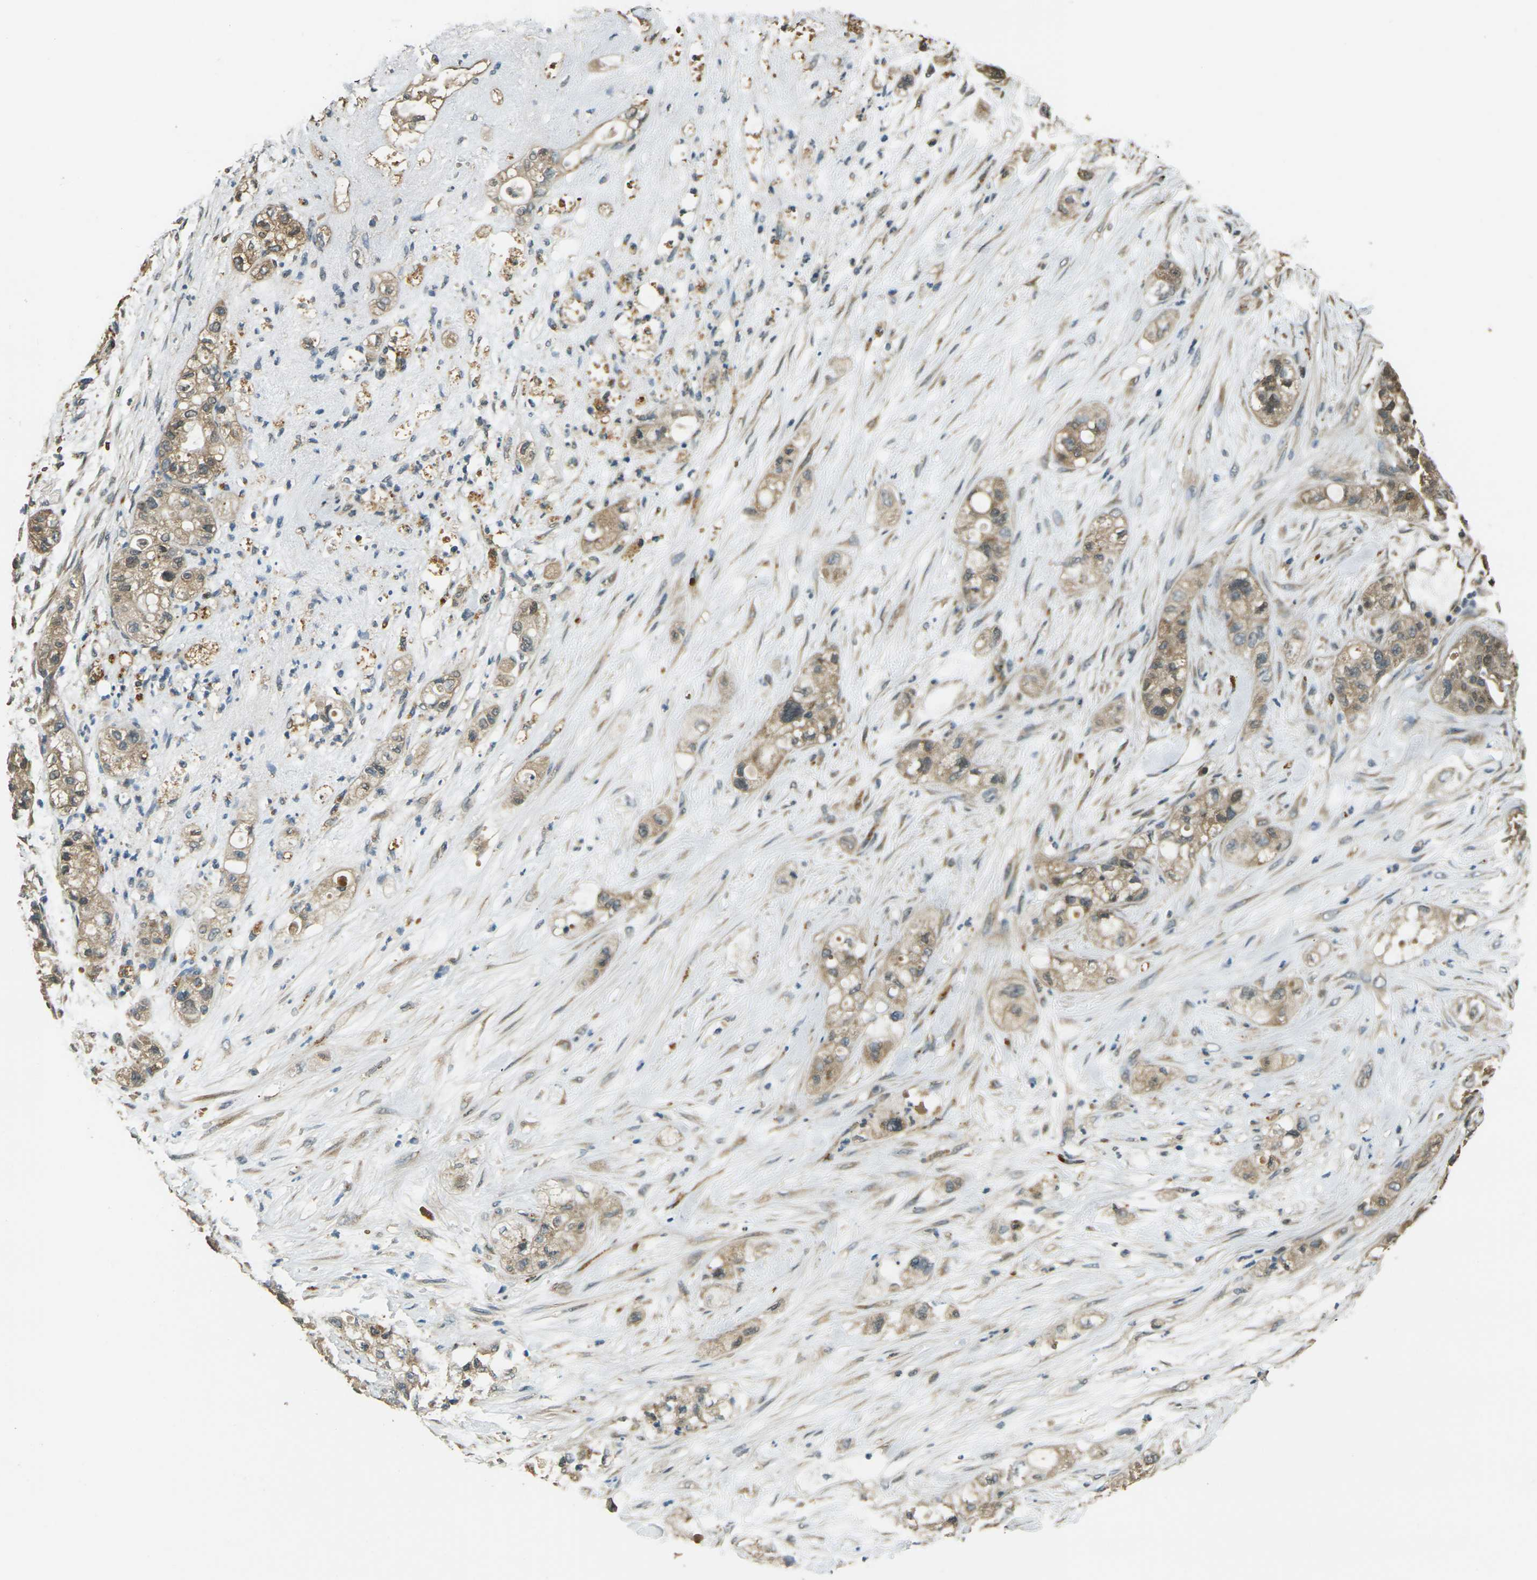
{"staining": {"intensity": "weak", "quantity": ">75%", "location": "cytoplasmic/membranous"}, "tissue": "pancreatic cancer", "cell_type": "Tumor cells", "image_type": "cancer", "snomed": [{"axis": "morphology", "description": "Adenocarcinoma, NOS"}, {"axis": "topography", "description": "Pancreas"}], "caption": "Tumor cells reveal low levels of weak cytoplasmic/membranous staining in about >75% of cells in human pancreatic cancer (adenocarcinoma).", "gene": "TOR1A", "patient": {"sex": "female", "age": 78}}